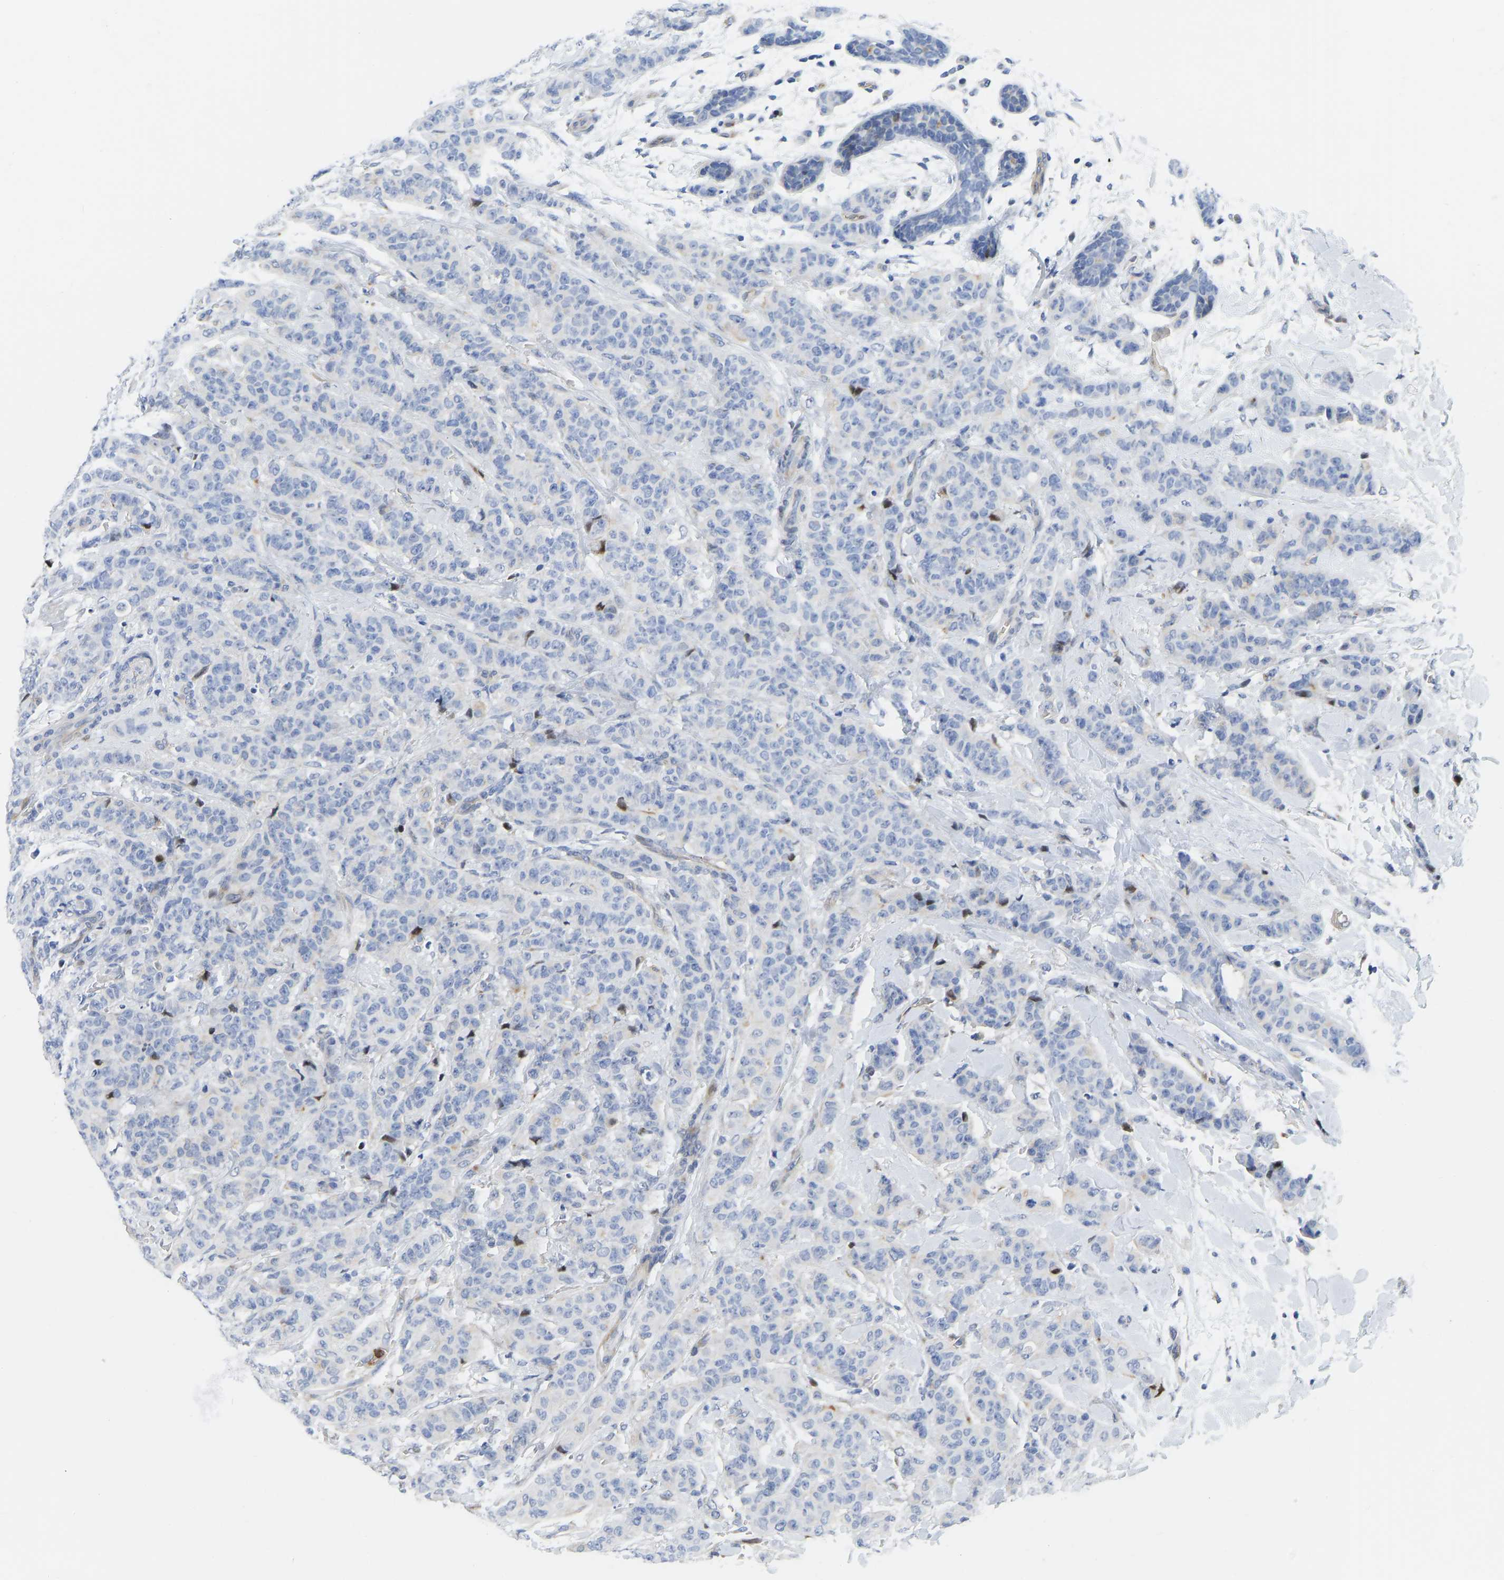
{"staining": {"intensity": "negative", "quantity": "none", "location": "none"}, "tissue": "breast cancer", "cell_type": "Tumor cells", "image_type": "cancer", "snomed": [{"axis": "morphology", "description": "Normal tissue, NOS"}, {"axis": "morphology", "description": "Duct carcinoma"}, {"axis": "topography", "description": "Breast"}], "caption": "High magnification brightfield microscopy of breast cancer stained with DAB (3,3'-diaminobenzidine) (brown) and counterstained with hematoxylin (blue): tumor cells show no significant staining.", "gene": "HDAC5", "patient": {"sex": "female", "age": 40}}